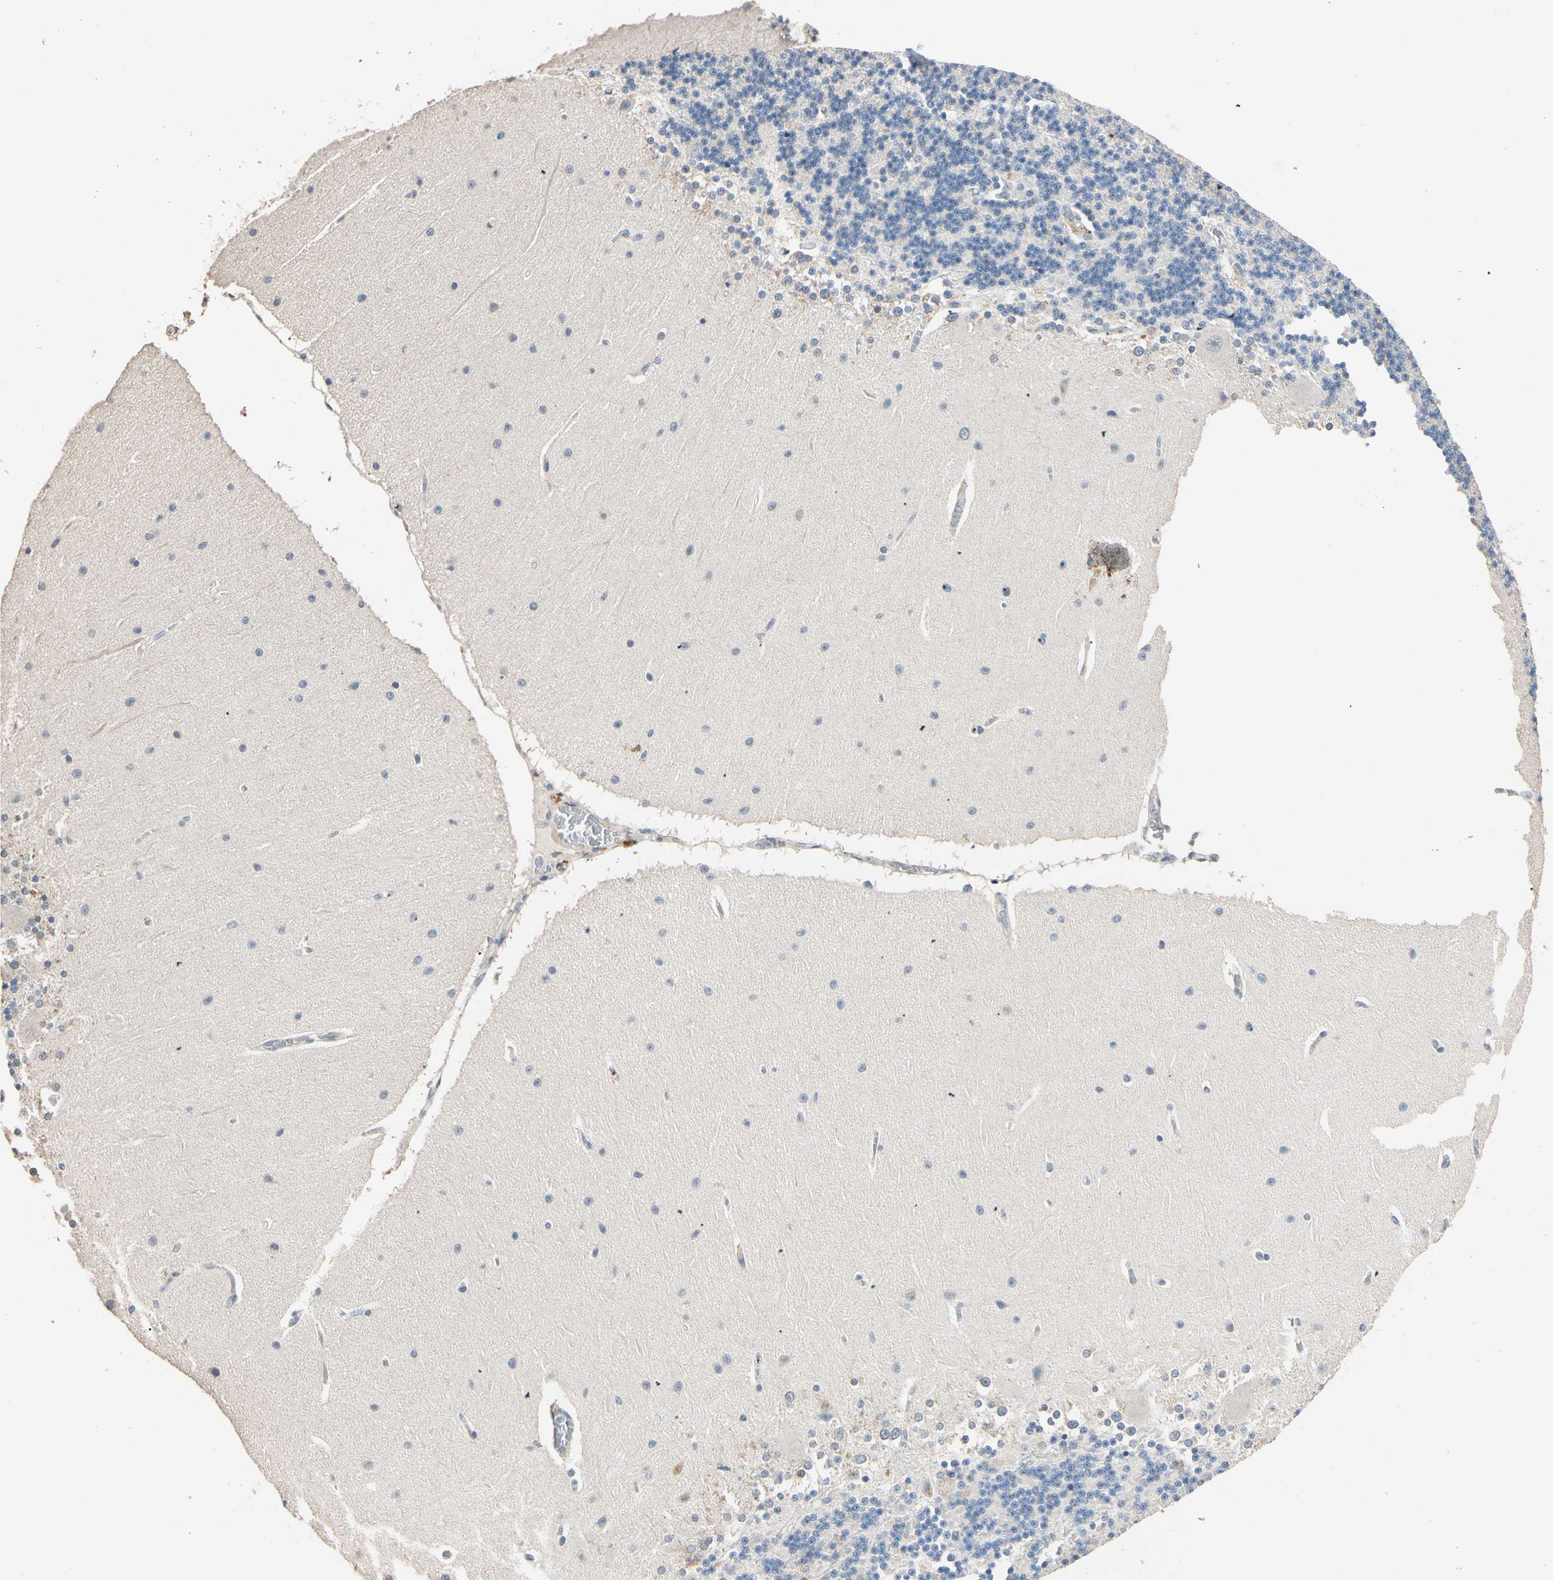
{"staining": {"intensity": "negative", "quantity": "none", "location": "none"}, "tissue": "cerebellum", "cell_type": "Cells in granular layer", "image_type": "normal", "snomed": [{"axis": "morphology", "description": "Normal tissue, NOS"}, {"axis": "topography", "description": "Cerebellum"}], "caption": "High power microscopy histopathology image of an immunohistochemistry image of benign cerebellum, revealing no significant positivity in cells in granular layer. (Stains: DAB (3,3'-diaminobenzidine) immunohistochemistry with hematoxylin counter stain, Microscopy: brightfield microscopy at high magnification).", "gene": "TASOR", "patient": {"sex": "female", "age": 54}}